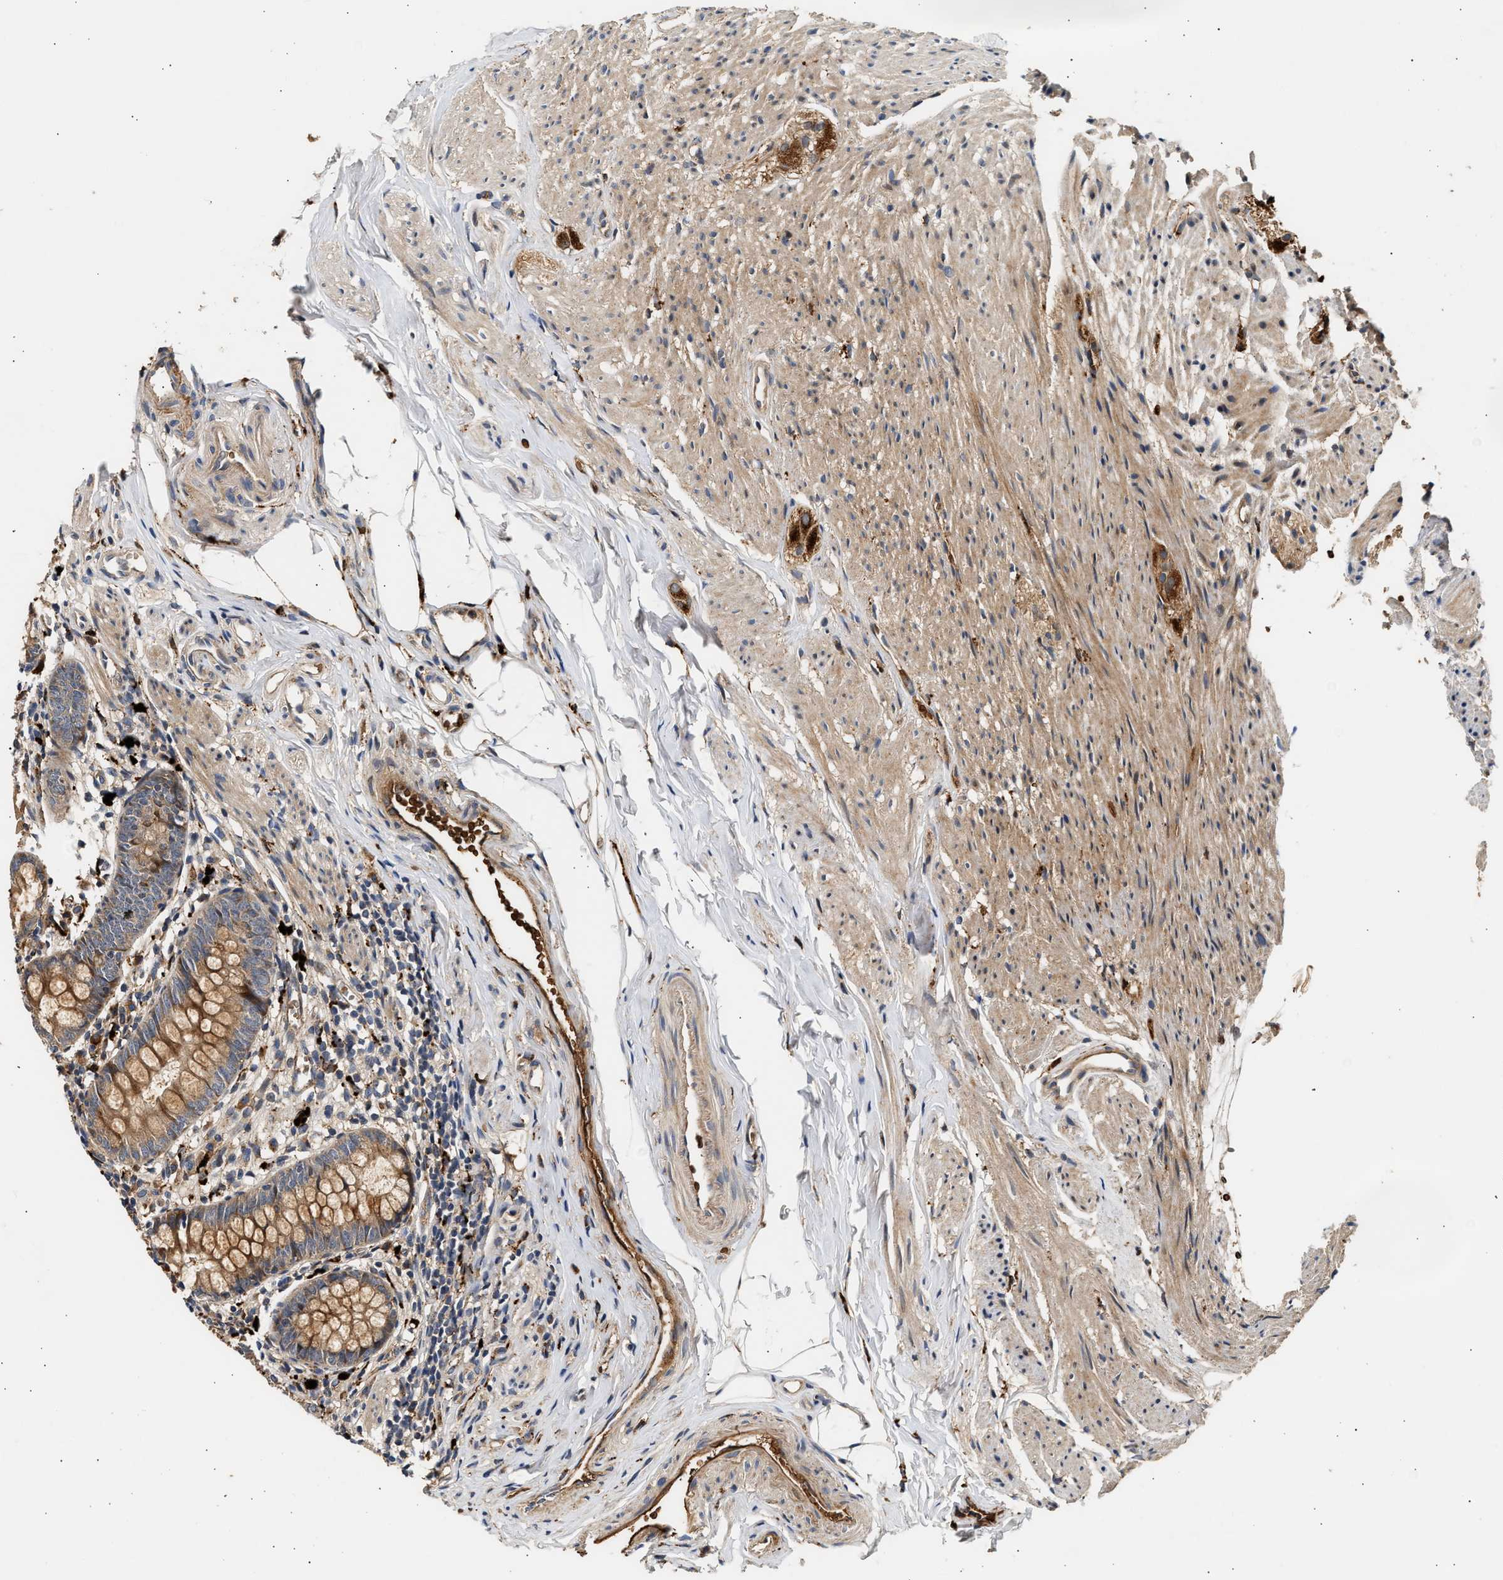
{"staining": {"intensity": "moderate", "quantity": ">75%", "location": "cytoplasmic/membranous"}, "tissue": "appendix", "cell_type": "Glandular cells", "image_type": "normal", "snomed": [{"axis": "morphology", "description": "Normal tissue, NOS"}, {"axis": "topography", "description": "Appendix"}], "caption": "IHC image of normal appendix: human appendix stained using immunohistochemistry (IHC) shows medium levels of moderate protein expression localized specifically in the cytoplasmic/membranous of glandular cells, appearing as a cytoplasmic/membranous brown color.", "gene": "PLD3", "patient": {"sex": "female", "age": 77}}